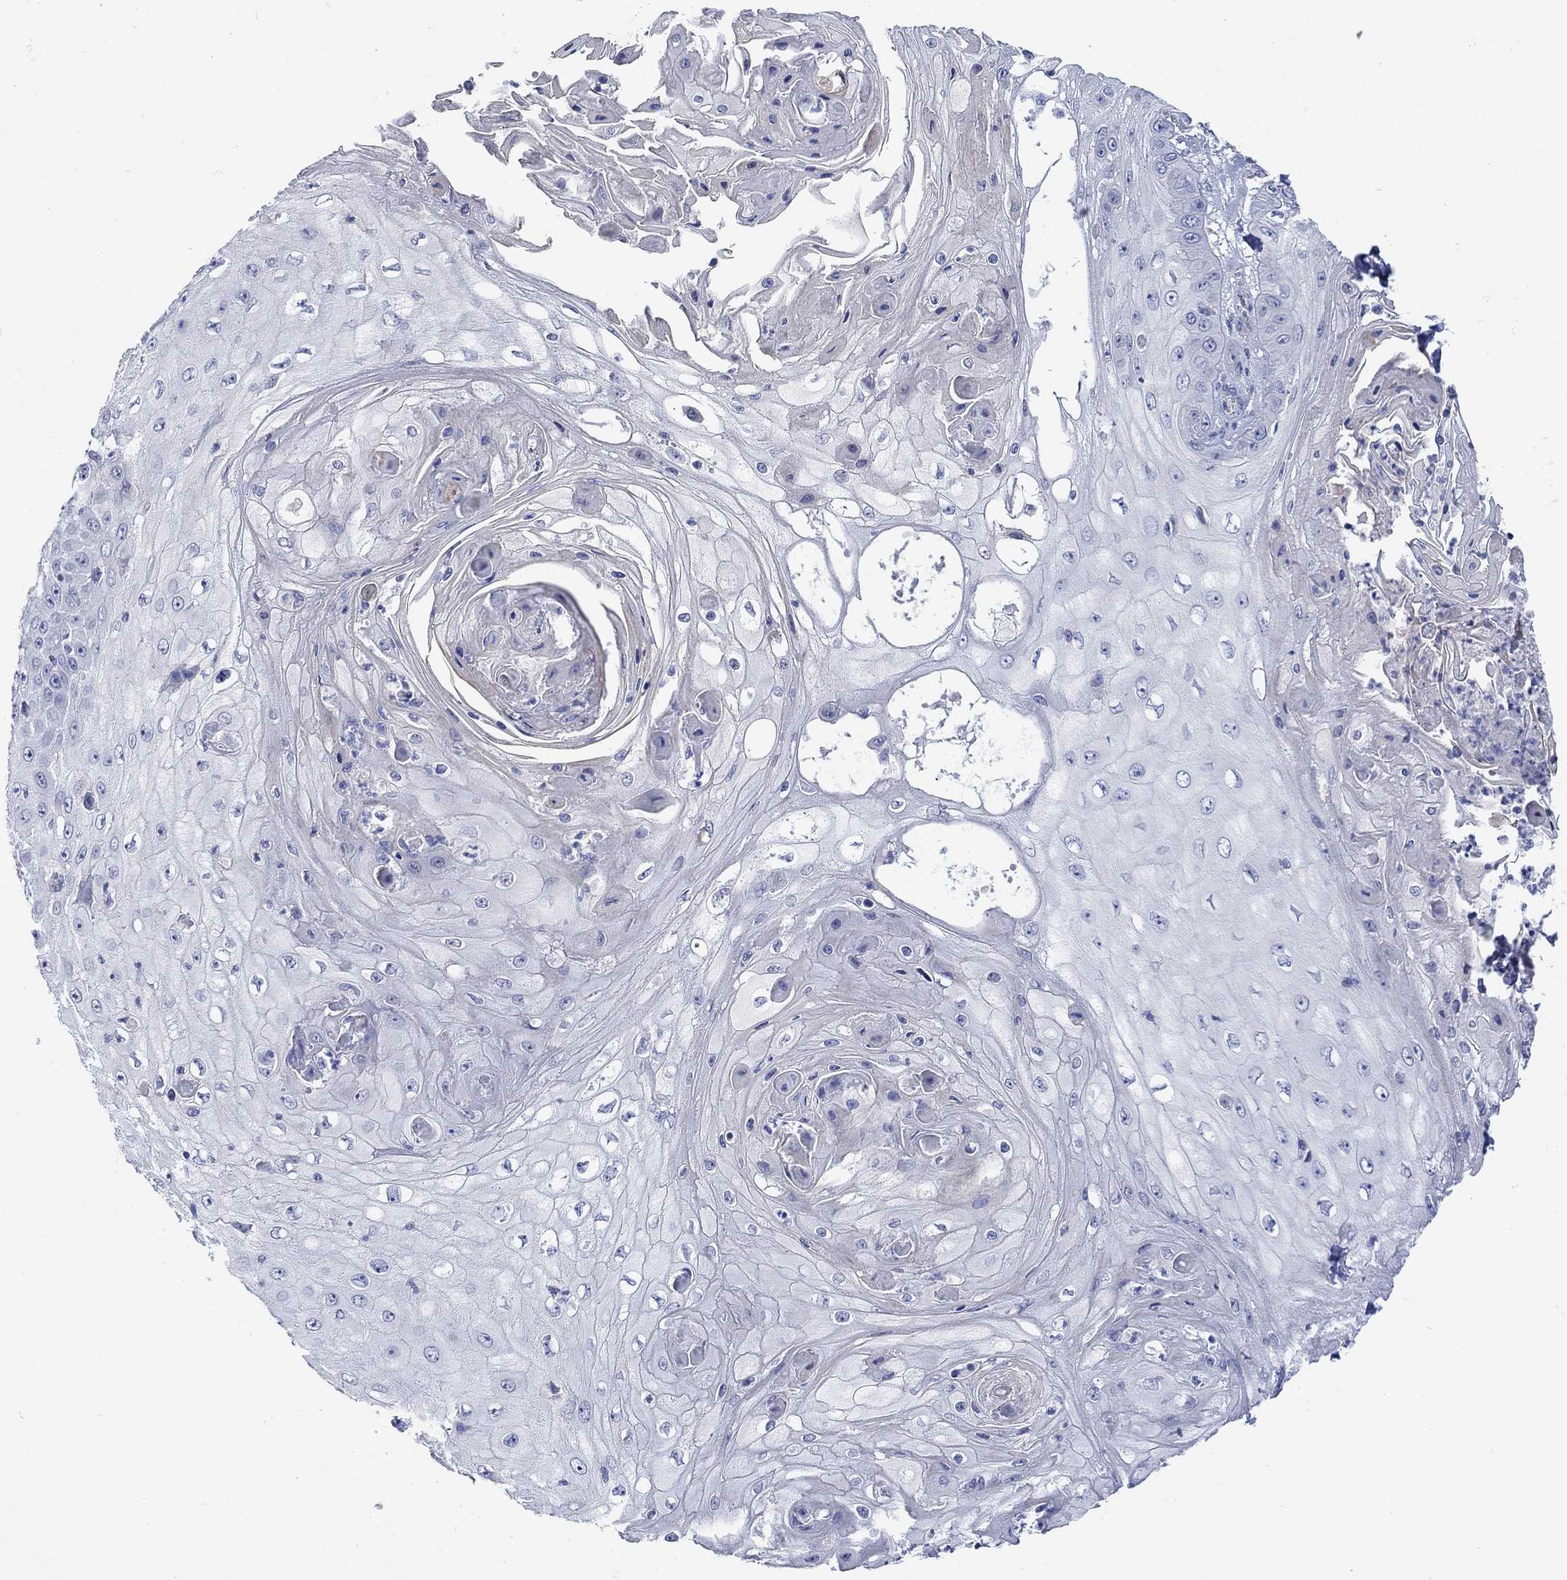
{"staining": {"intensity": "negative", "quantity": "none", "location": "none"}, "tissue": "skin cancer", "cell_type": "Tumor cells", "image_type": "cancer", "snomed": [{"axis": "morphology", "description": "Squamous cell carcinoma, NOS"}, {"axis": "topography", "description": "Skin"}], "caption": "An immunohistochemistry histopathology image of squamous cell carcinoma (skin) is shown. There is no staining in tumor cells of squamous cell carcinoma (skin).", "gene": "KRT222", "patient": {"sex": "male", "age": 70}}